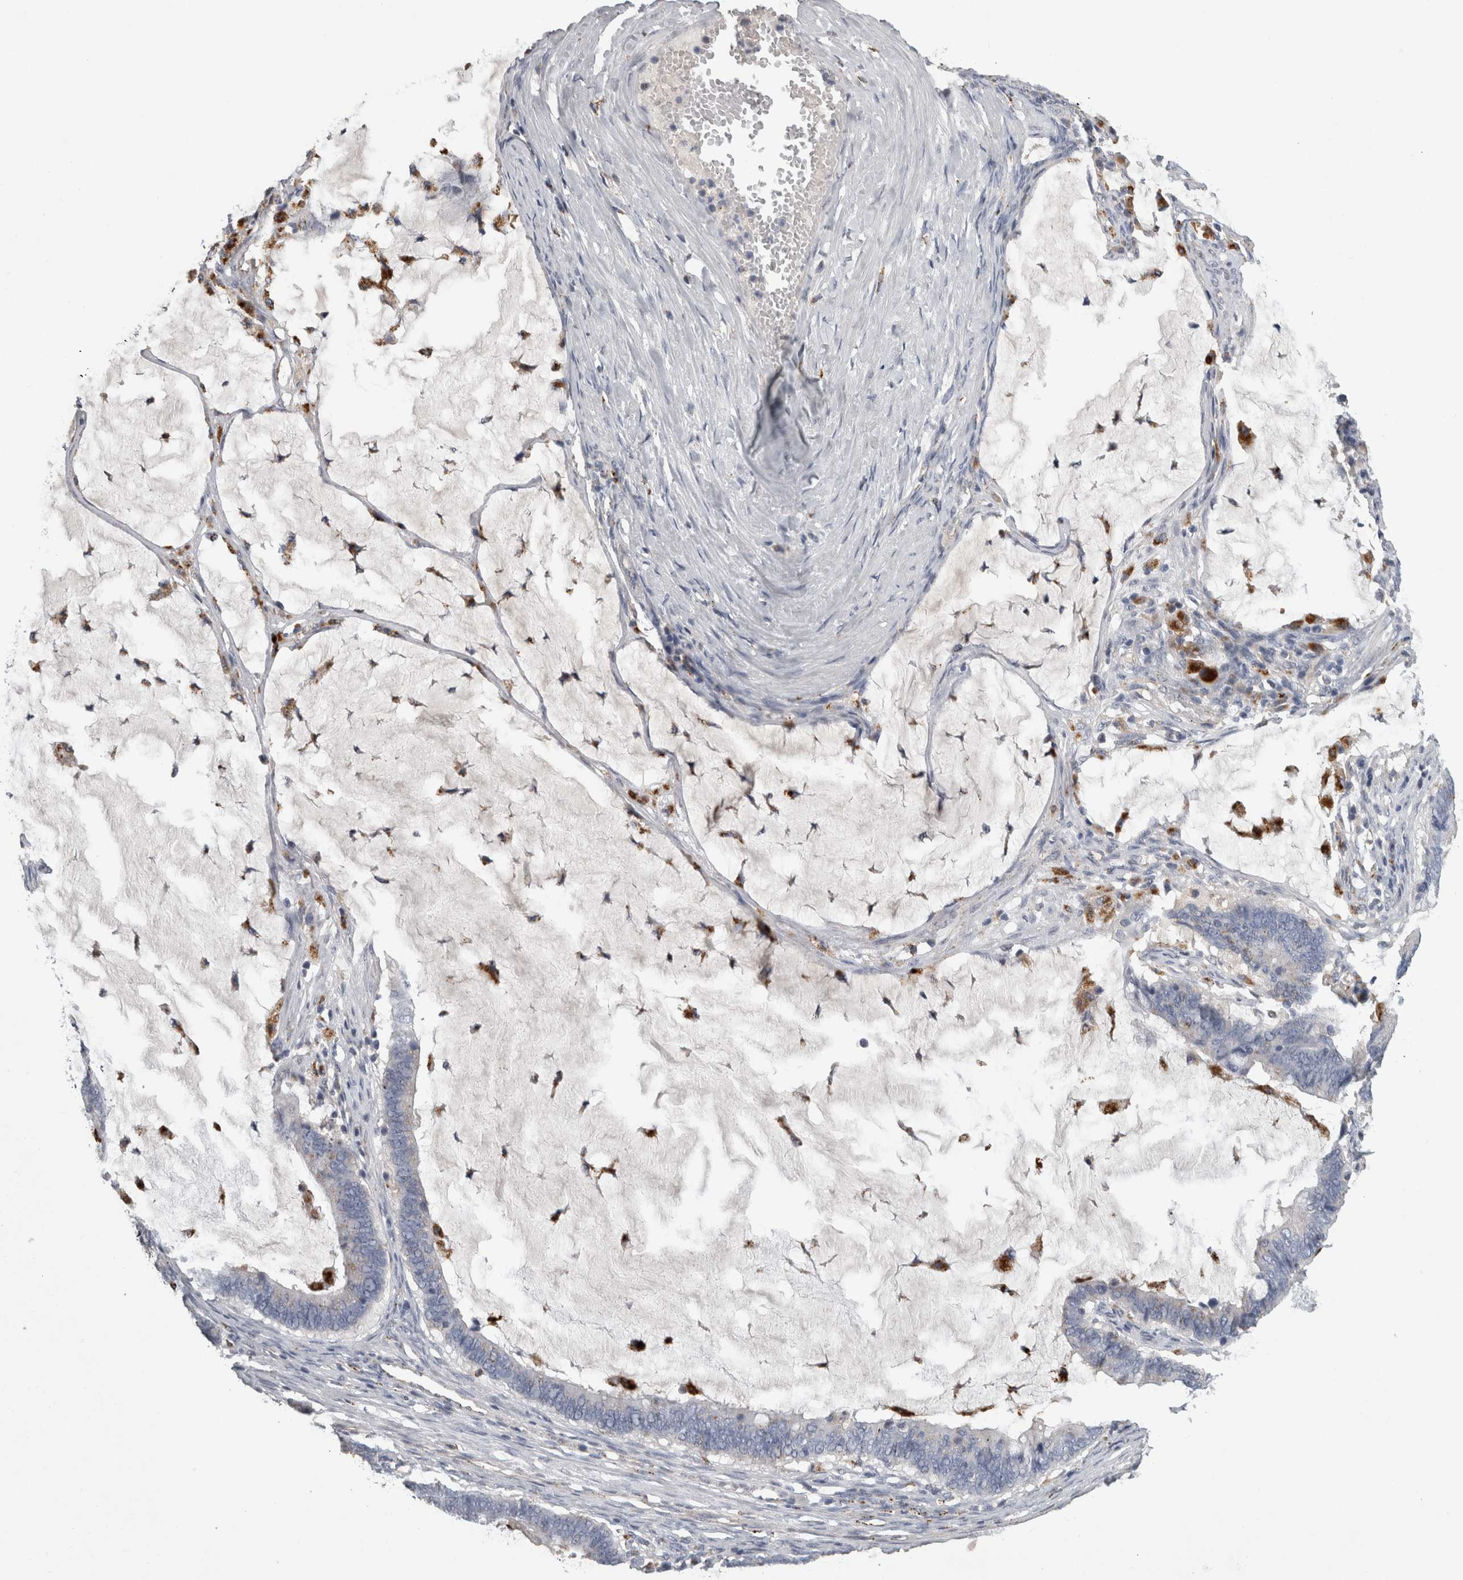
{"staining": {"intensity": "negative", "quantity": "none", "location": "none"}, "tissue": "ovarian cancer", "cell_type": "Tumor cells", "image_type": "cancer", "snomed": [{"axis": "morphology", "description": "Cystadenocarcinoma, mucinous, NOS"}, {"axis": "topography", "description": "Ovary"}], "caption": "Immunohistochemistry (IHC) photomicrograph of ovarian cancer (mucinous cystadenocarcinoma) stained for a protein (brown), which demonstrates no expression in tumor cells.", "gene": "DPP7", "patient": {"sex": "female", "age": 61}}